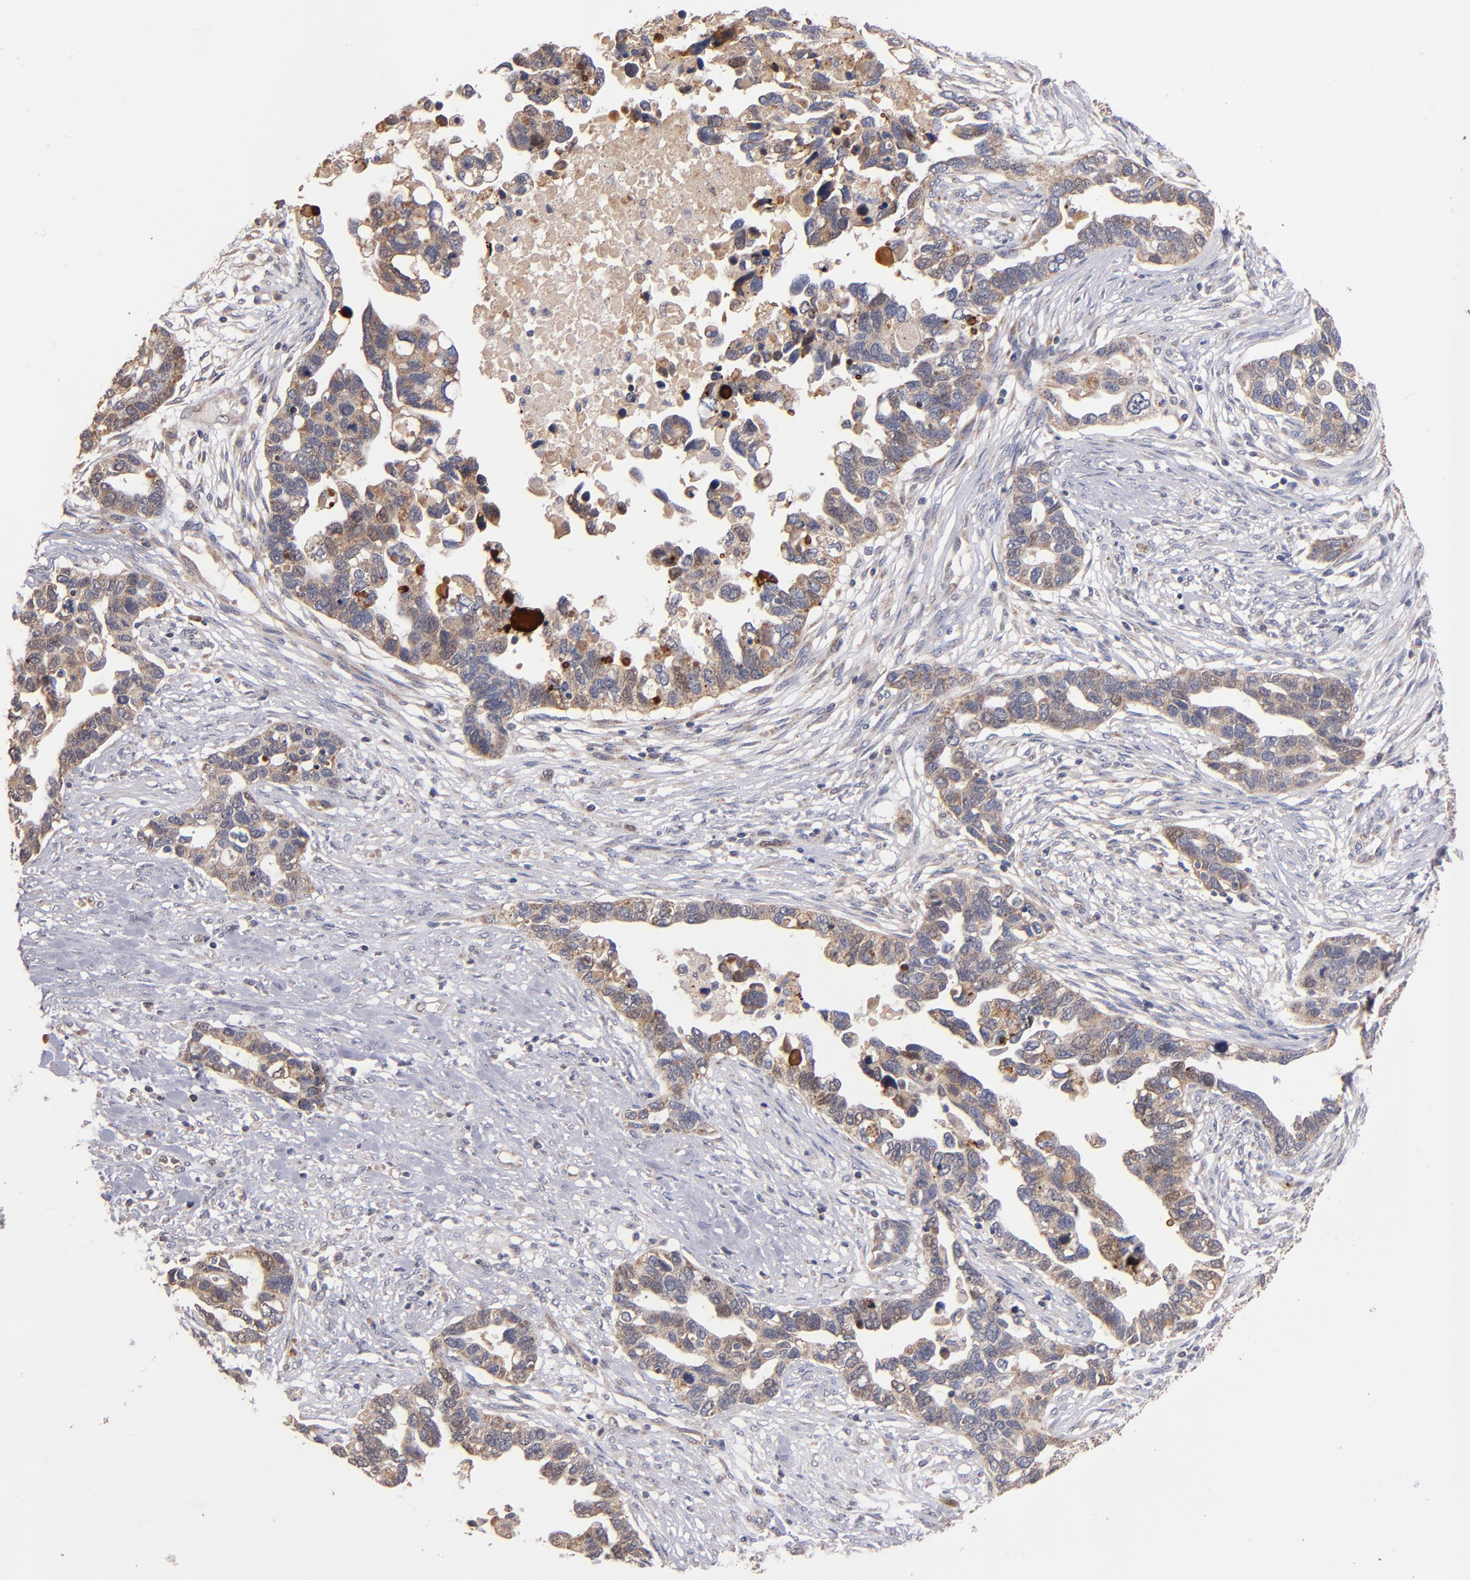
{"staining": {"intensity": "weak", "quantity": ">75%", "location": "cytoplasmic/membranous"}, "tissue": "ovarian cancer", "cell_type": "Tumor cells", "image_type": "cancer", "snomed": [{"axis": "morphology", "description": "Cystadenocarcinoma, serous, NOS"}, {"axis": "topography", "description": "Ovary"}], "caption": "The immunohistochemical stain labels weak cytoplasmic/membranous expression in tumor cells of ovarian cancer tissue.", "gene": "DIABLO", "patient": {"sex": "female", "age": 54}}